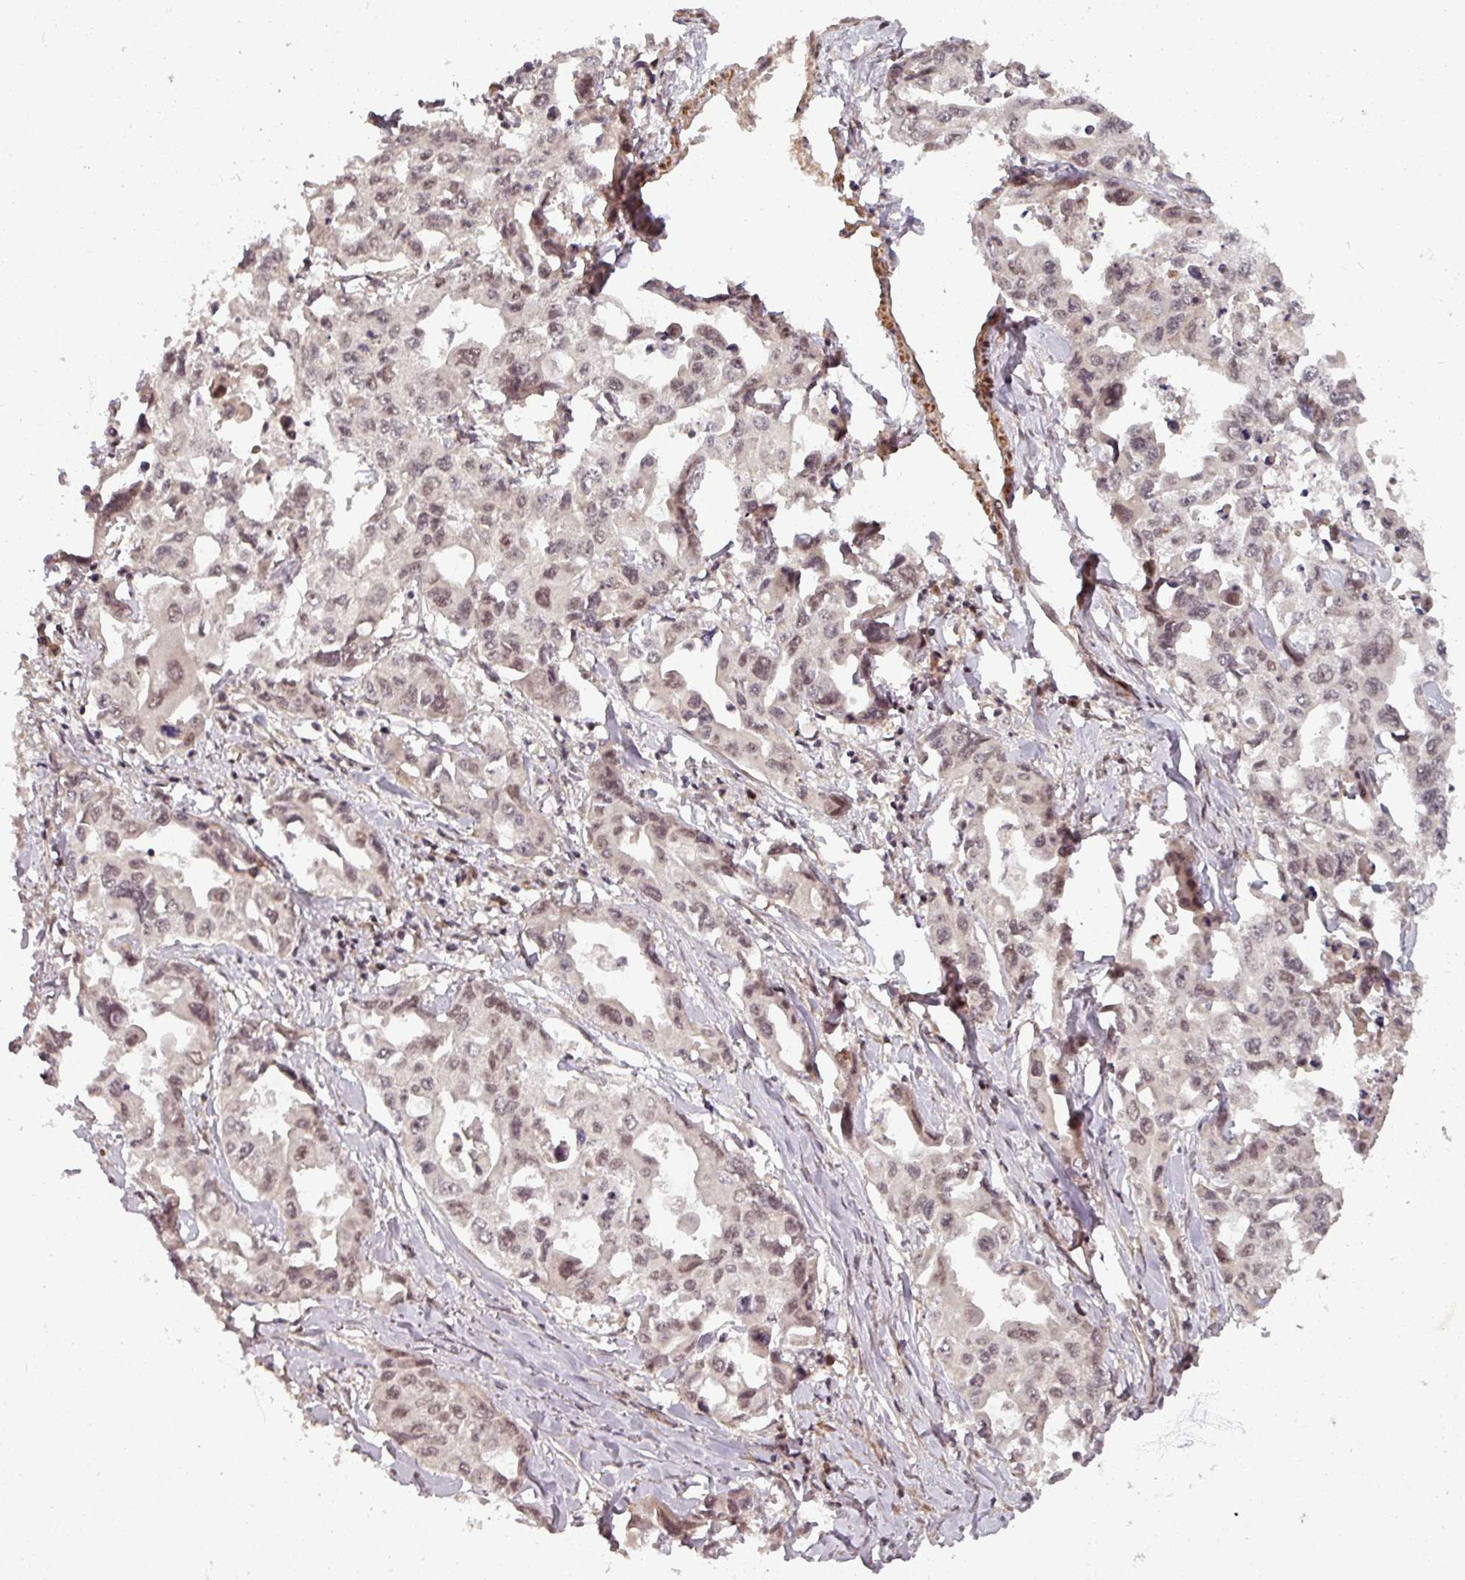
{"staining": {"intensity": "moderate", "quantity": "25%-75%", "location": "nuclear"}, "tissue": "lung cancer", "cell_type": "Tumor cells", "image_type": "cancer", "snomed": [{"axis": "morphology", "description": "Adenocarcinoma, NOS"}, {"axis": "topography", "description": "Lung"}], "caption": "Immunohistochemistry (IHC) micrograph of adenocarcinoma (lung) stained for a protein (brown), which demonstrates medium levels of moderate nuclear positivity in approximately 25%-75% of tumor cells.", "gene": "SWI5", "patient": {"sex": "male", "age": 64}}